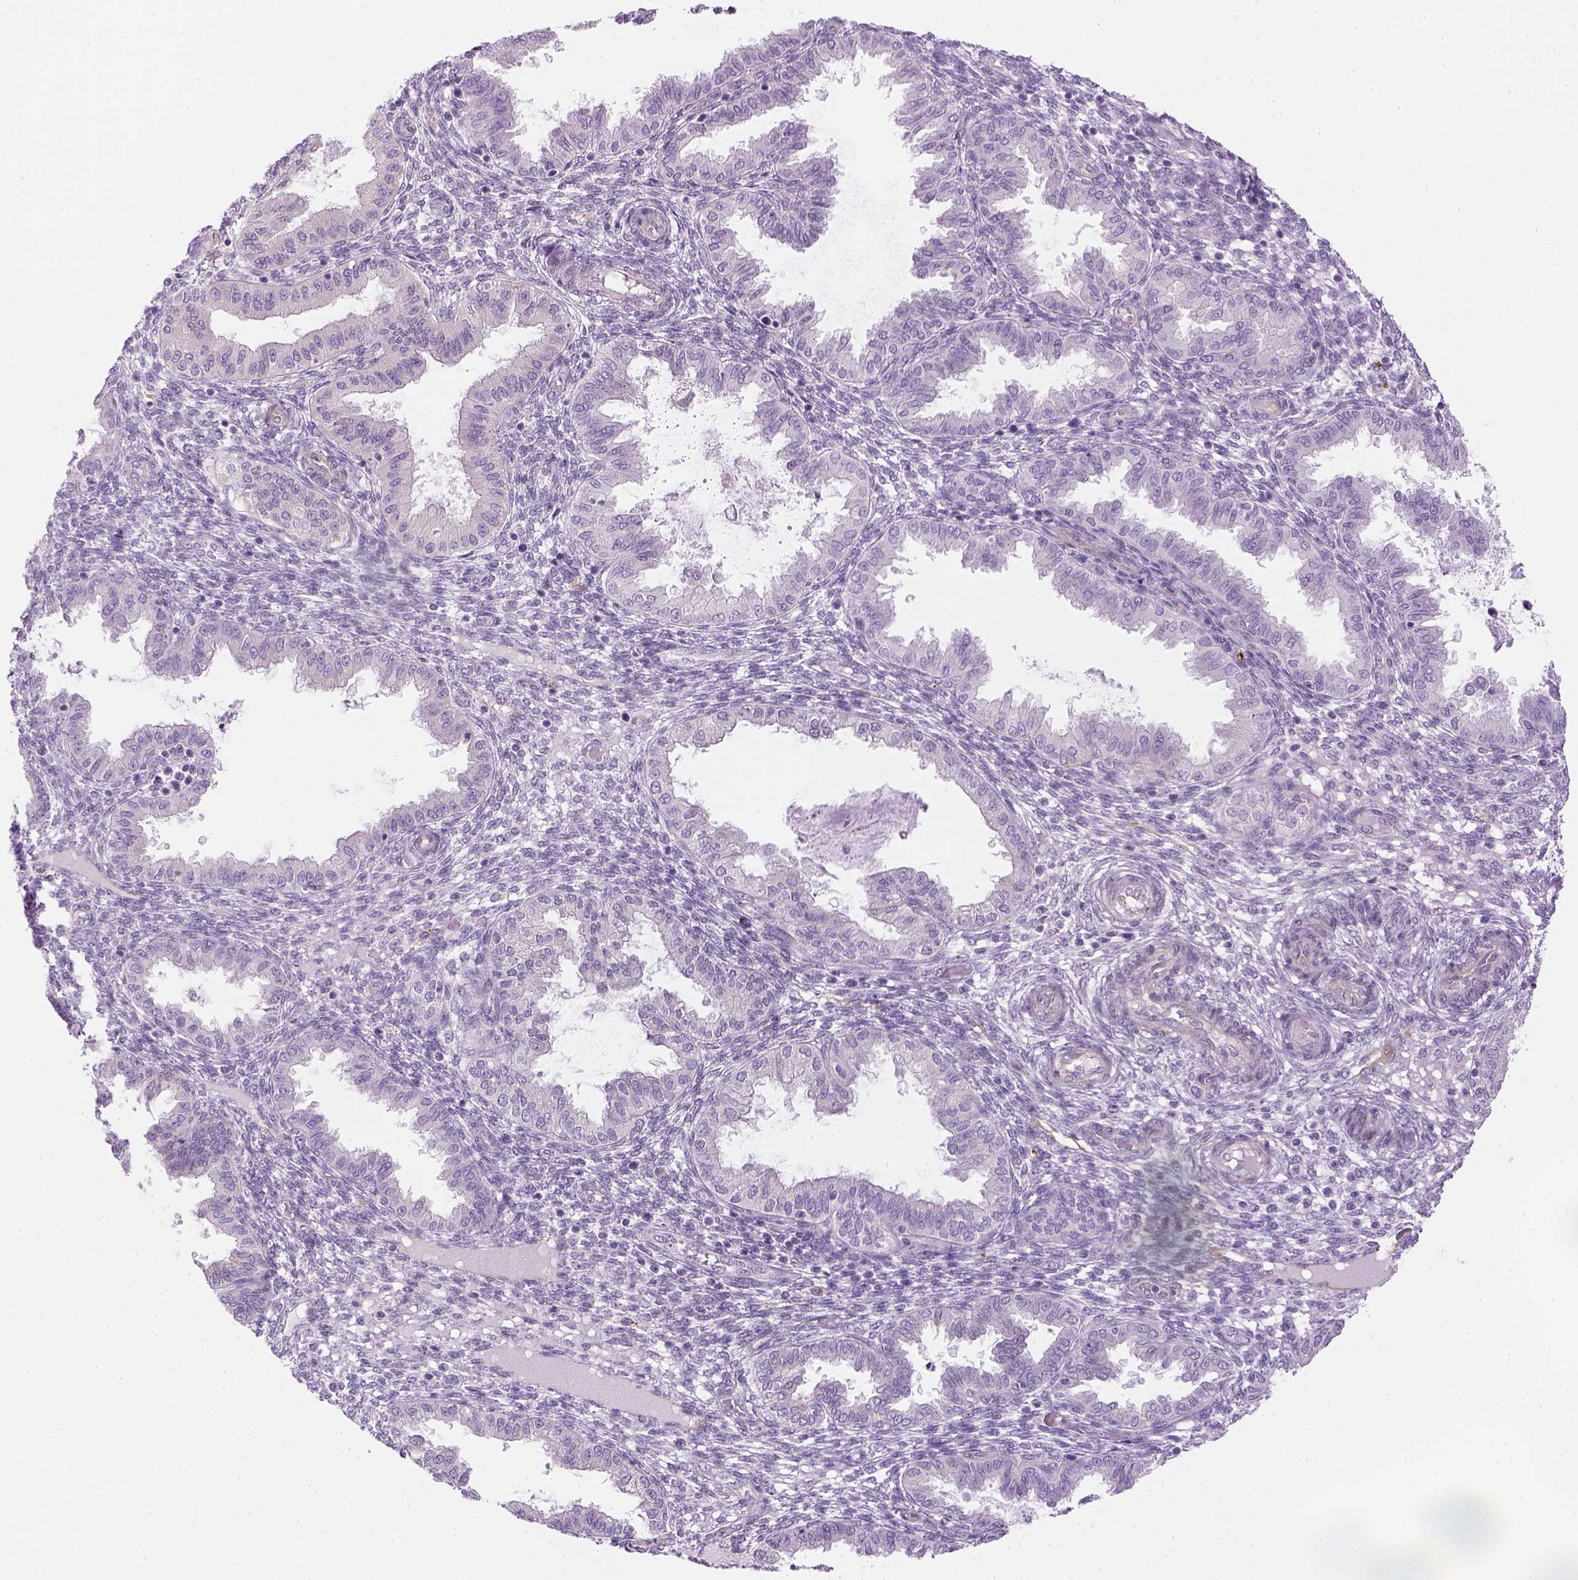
{"staining": {"intensity": "negative", "quantity": "none", "location": "none"}, "tissue": "endometrium", "cell_type": "Cells in endometrial stroma", "image_type": "normal", "snomed": [{"axis": "morphology", "description": "Normal tissue, NOS"}, {"axis": "topography", "description": "Endometrium"}], "caption": "A high-resolution micrograph shows immunohistochemistry (IHC) staining of unremarkable endometrium, which demonstrates no significant expression in cells in endometrial stroma.", "gene": "CACNB1", "patient": {"sex": "female", "age": 33}}